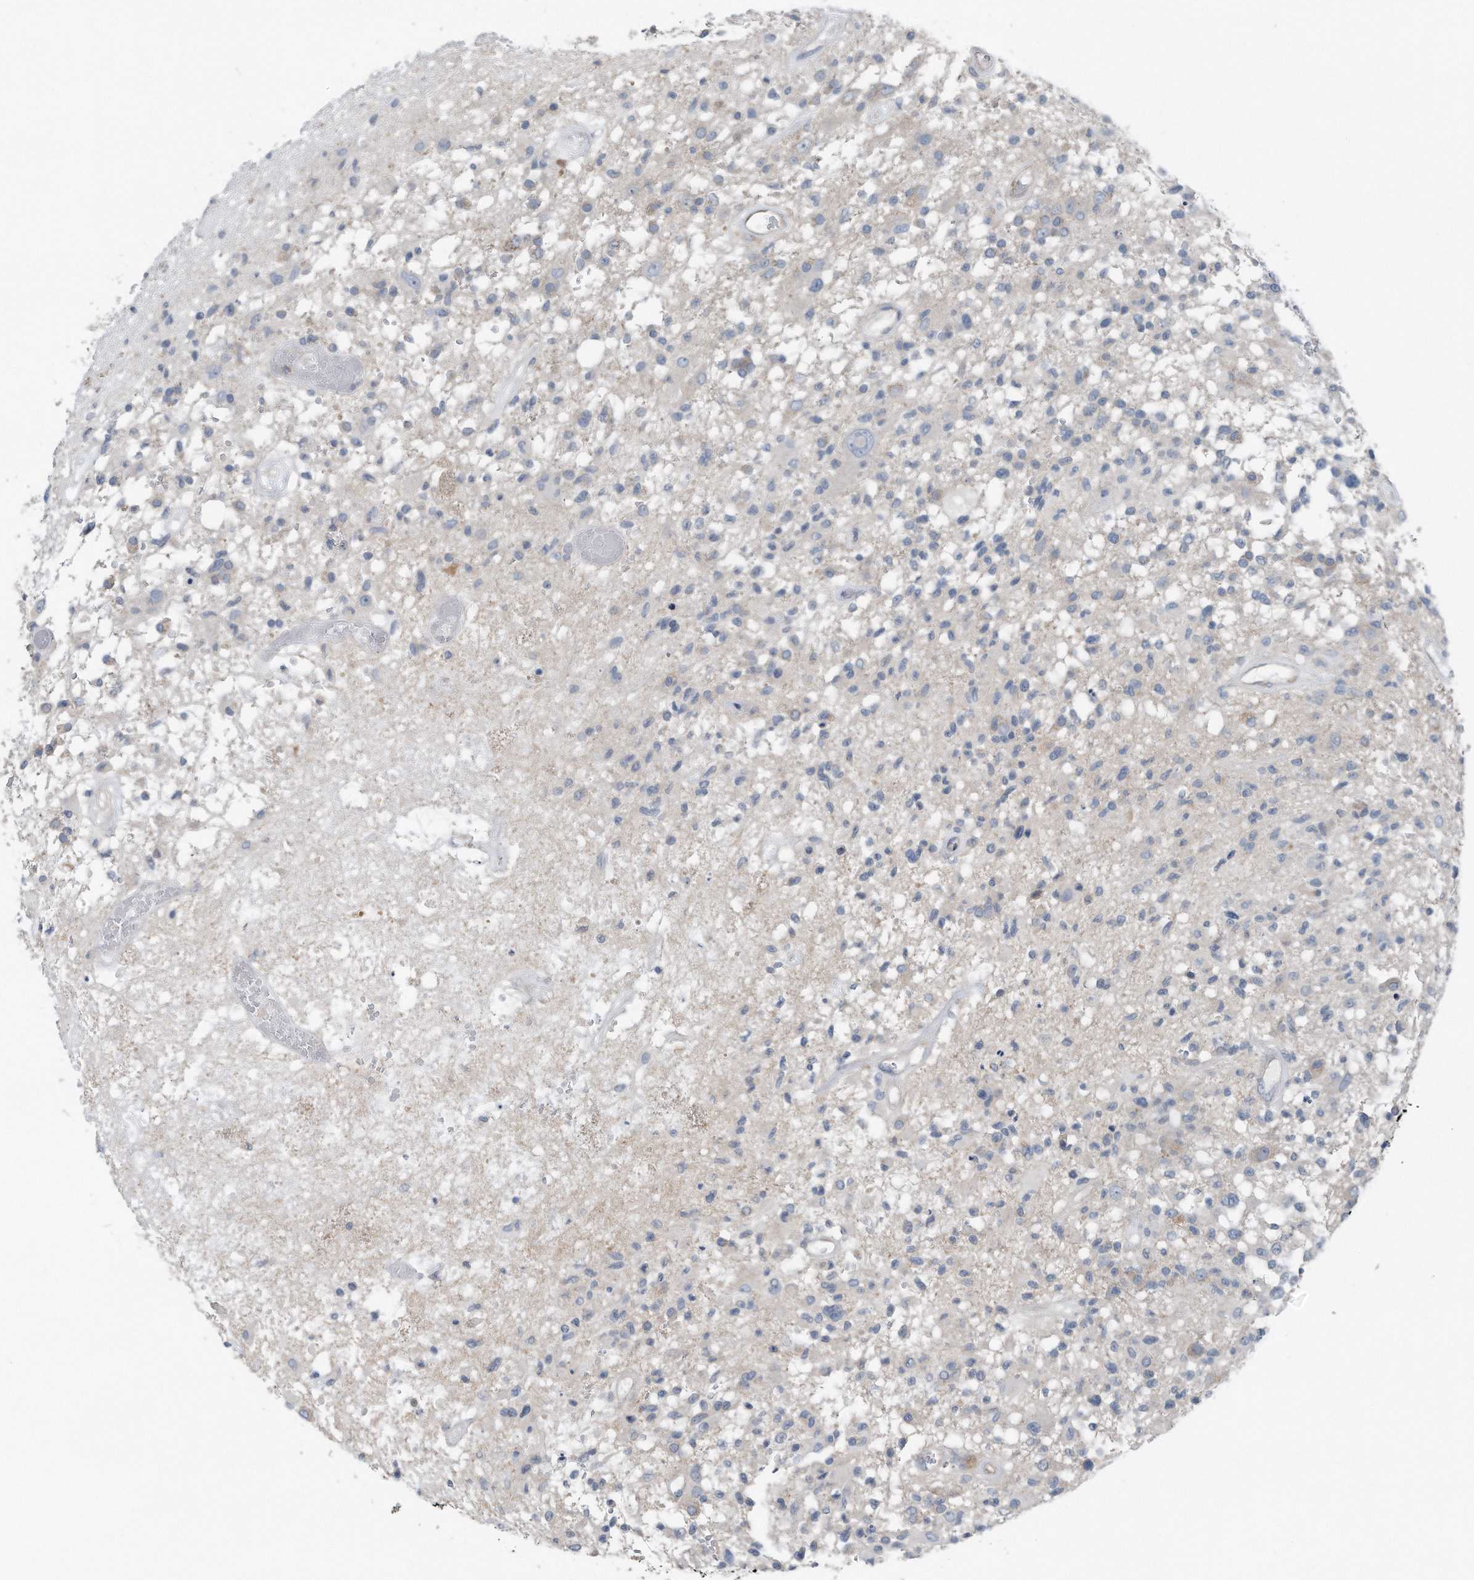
{"staining": {"intensity": "negative", "quantity": "none", "location": "none"}, "tissue": "glioma", "cell_type": "Tumor cells", "image_type": "cancer", "snomed": [{"axis": "morphology", "description": "Glioma, malignant, High grade"}, {"axis": "morphology", "description": "Glioblastoma, NOS"}, {"axis": "topography", "description": "Brain"}], "caption": "This is a photomicrograph of IHC staining of malignant high-grade glioma, which shows no positivity in tumor cells. Nuclei are stained in blue.", "gene": "YRDC", "patient": {"sex": "male", "age": 60}}